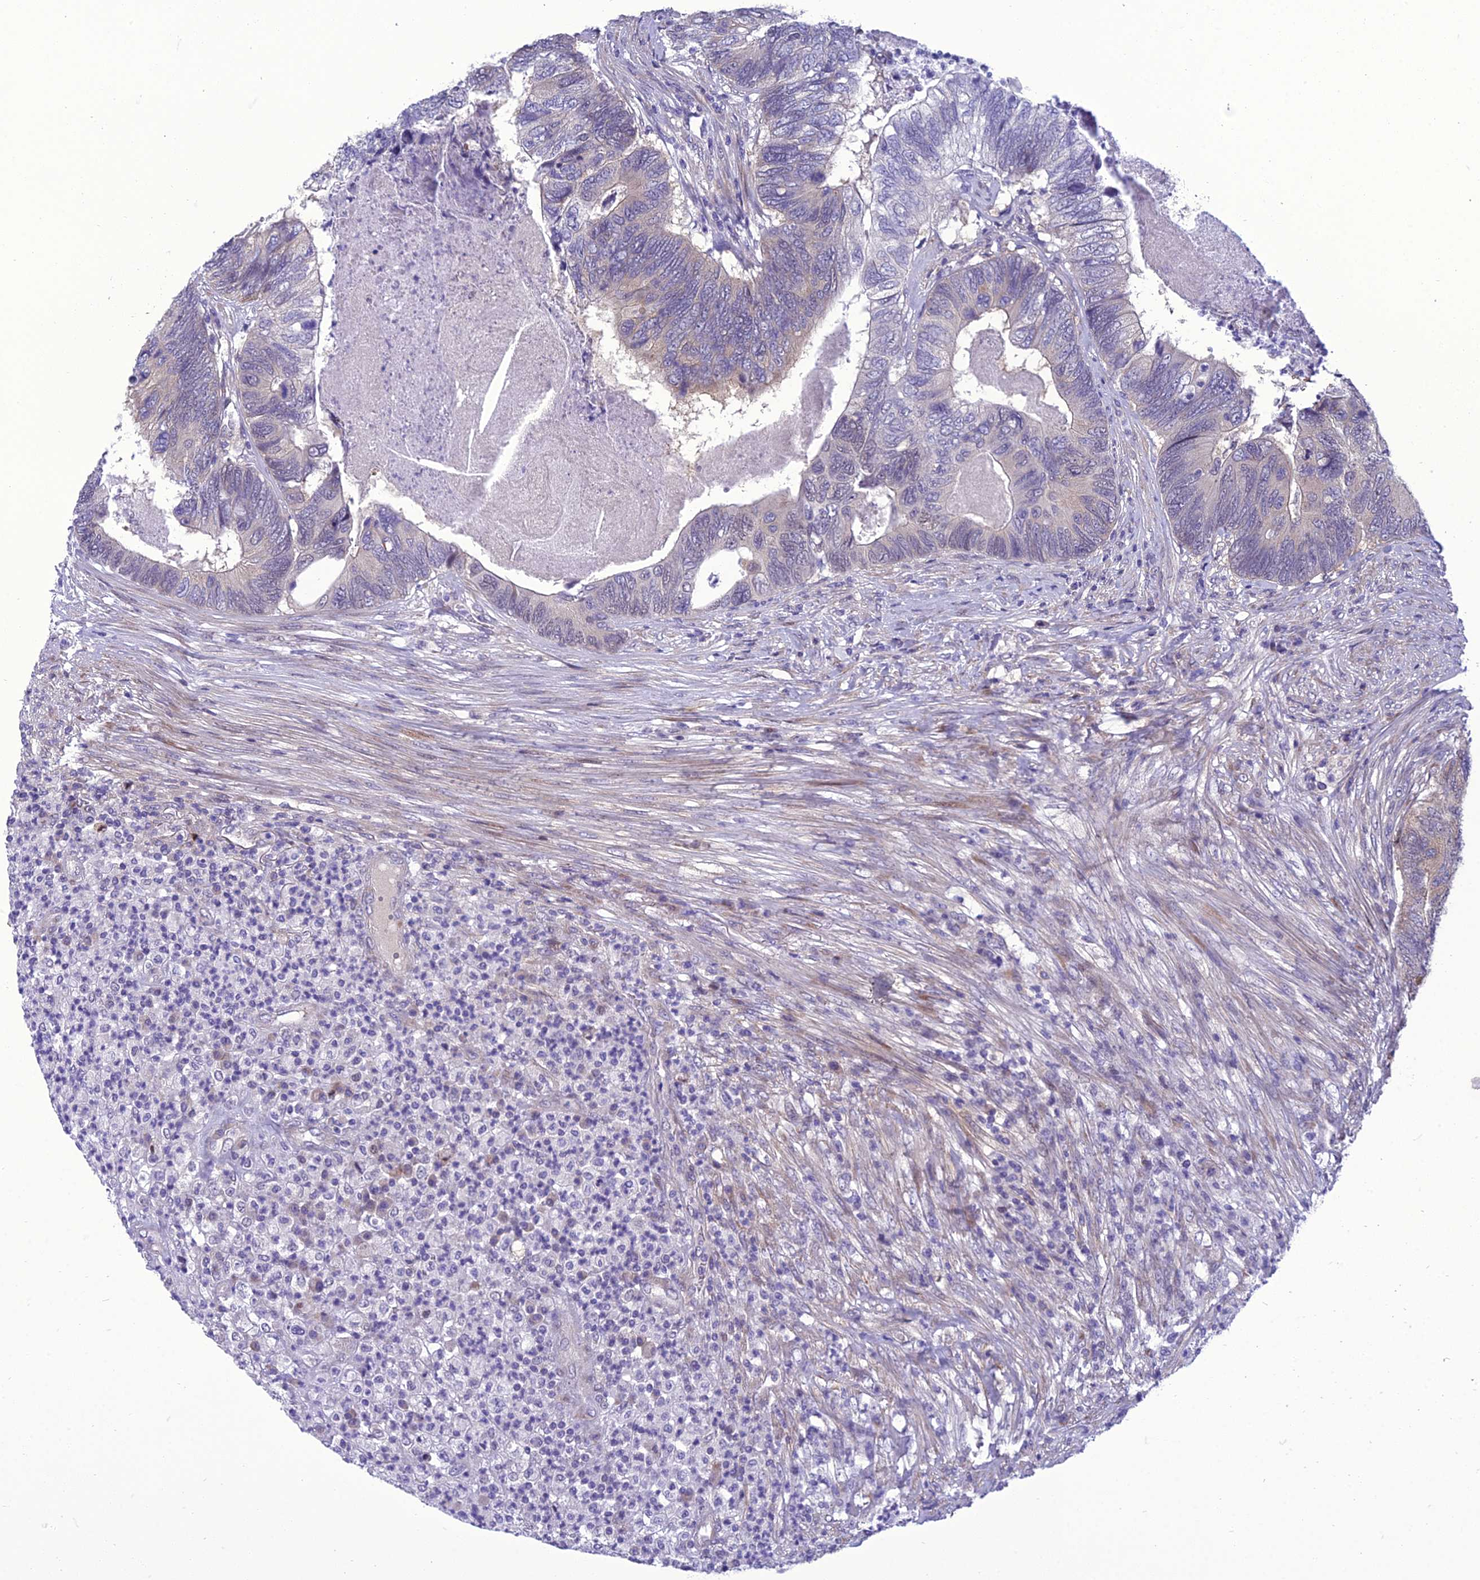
{"staining": {"intensity": "weak", "quantity": "<25%", "location": "cytoplasmic/membranous"}, "tissue": "colorectal cancer", "cell_type": "Tumor cells", "image_type": "cancer", "snomed": [{"axis": "morphology", "description": "Adenocarcinoma, NOS"}, {"axis": "topography", "description": "Colon"}], "caption": "The image reveals no significant positivity in tumor cells of colorectal adenocarcinoma.", "gene": "GAB4", "patient": {"sex": "female", "age": 67}}